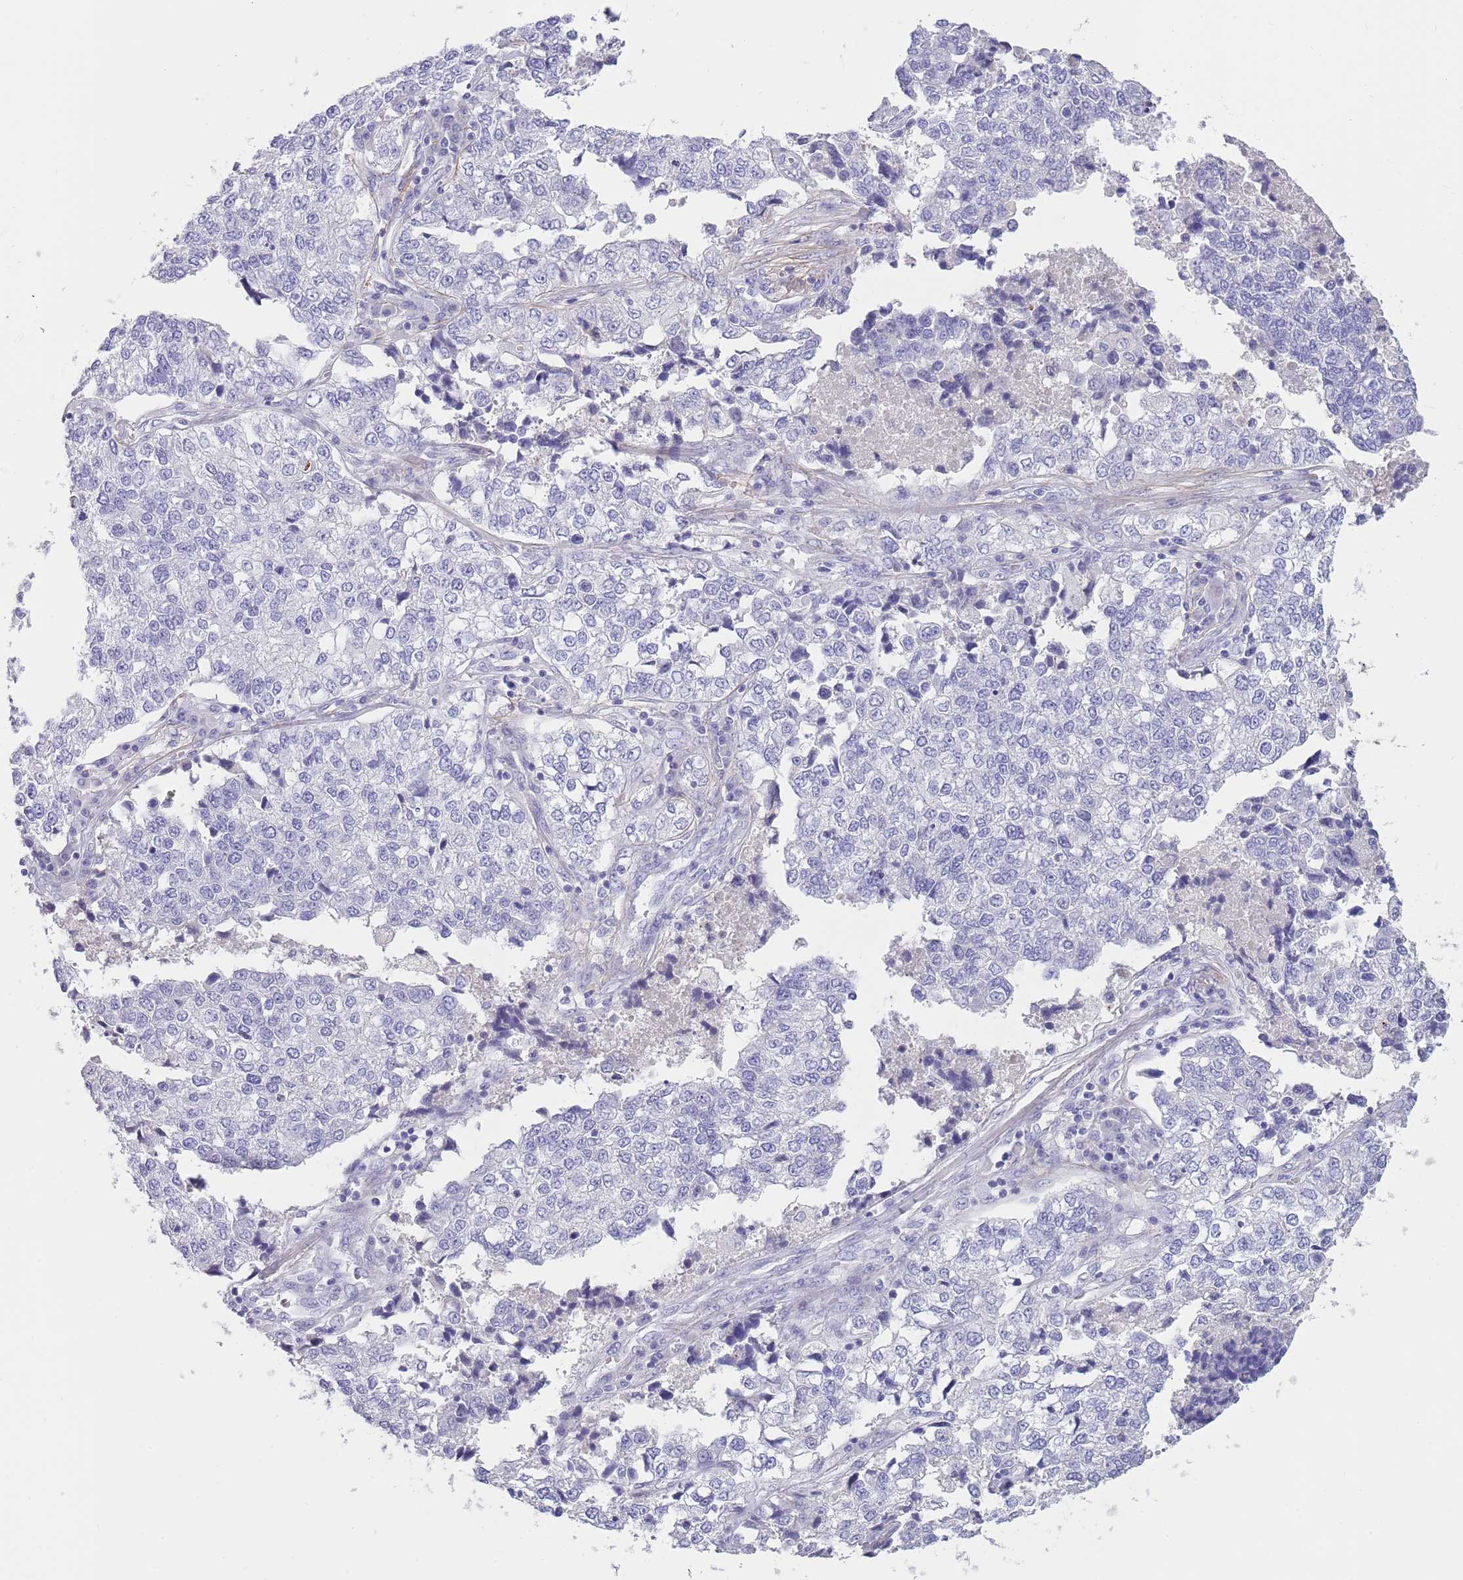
{"staining": {"intensity": "negative", "quantity": "none", "location": "none"}, "tissue": "lung cancer", "cell_type": "Tumor cells", "image_type": "cancer", "snomed": [{"axis": "morphology", "description": "Adenocarcinoma, NOS"}, {"axis": "topography", "description": "Lung"}], "caption": "Photomicrograph shows no protein positivity in tumor cells of lung cancer (adenocarcinoma) tissue.", "gene": "LEPROTL1", "patient": {"sex": "male", "age": 49}}